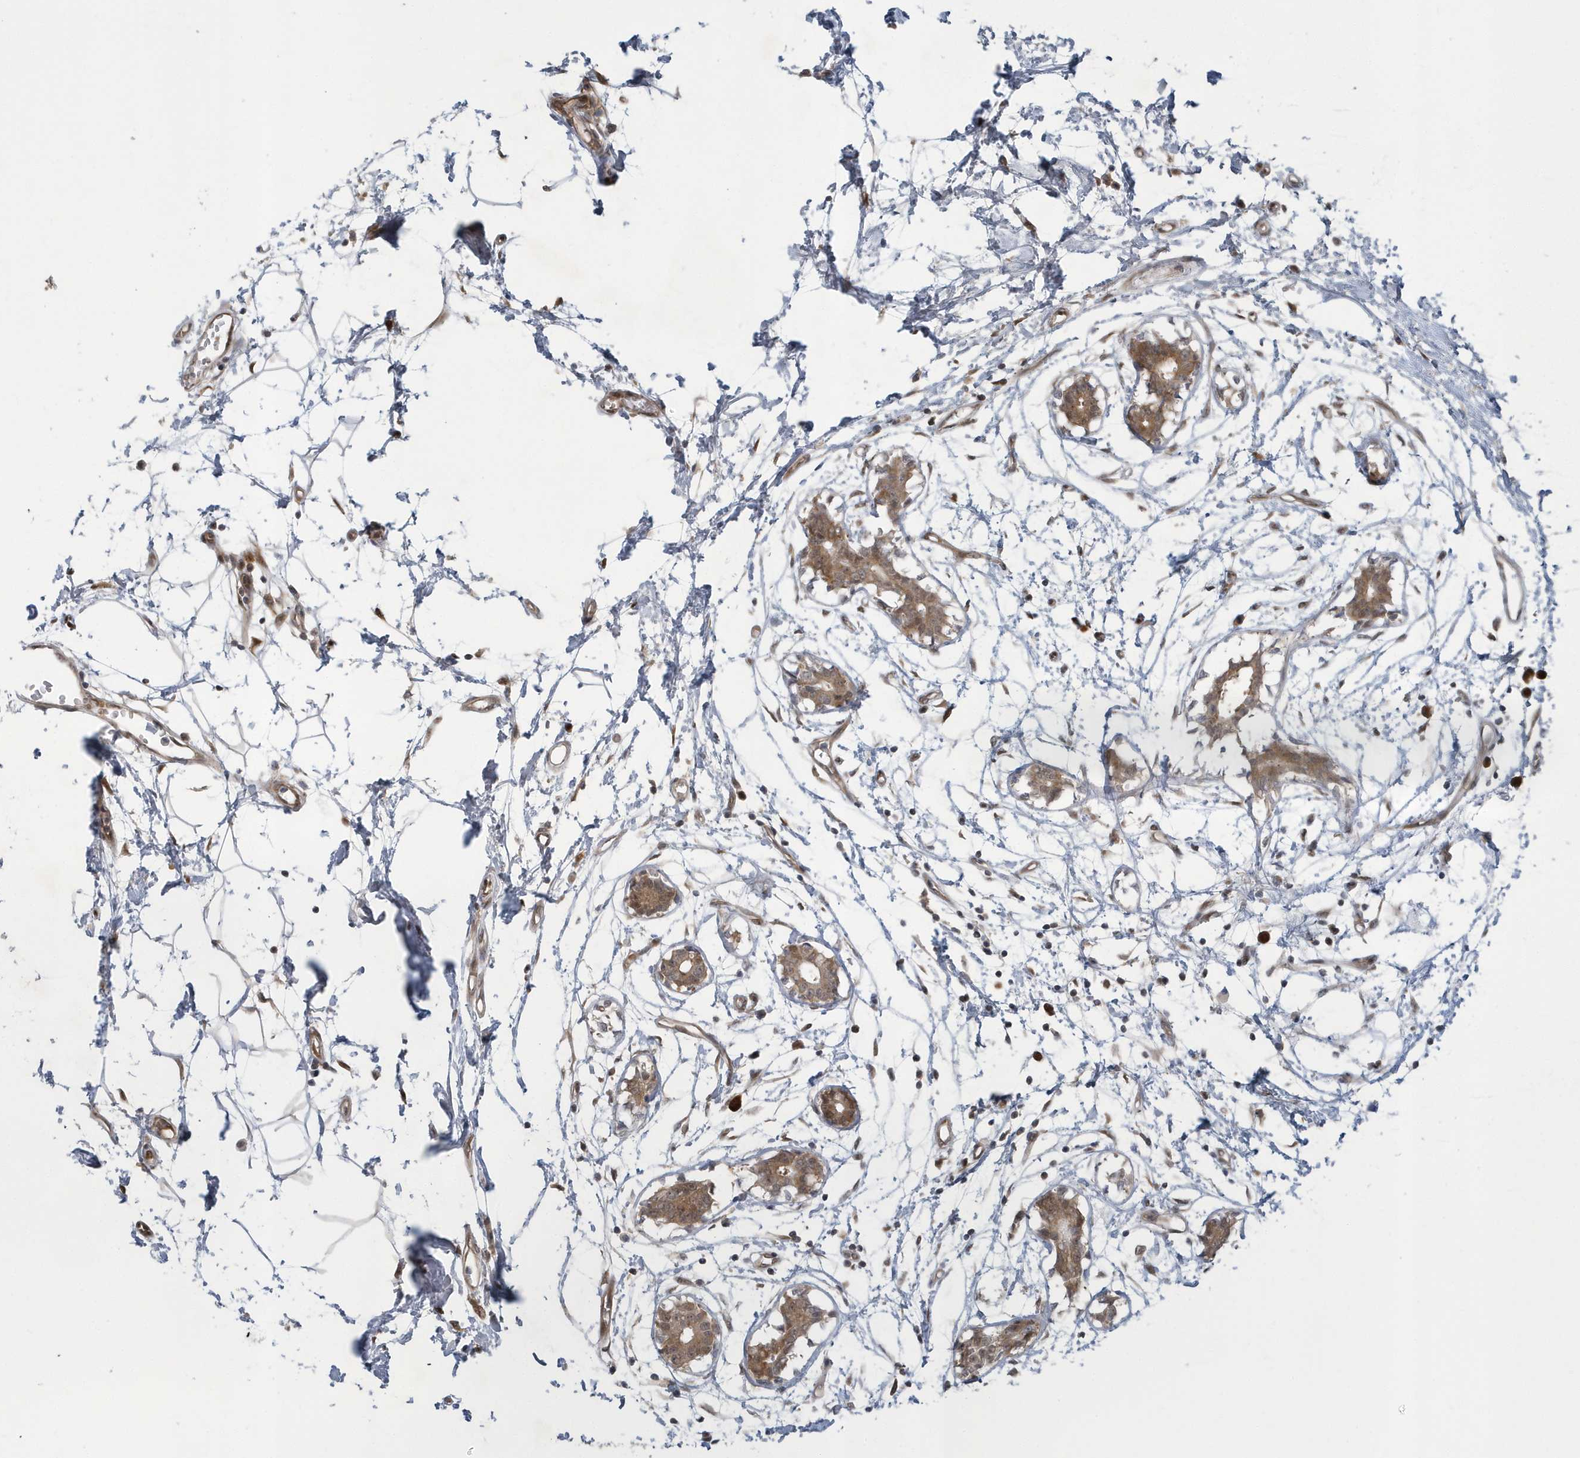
{"staining": {"intensity": "moderate", "quantity": ">75%", "location": "cytoplasmic/membranous"}, "tissue": "breast cancer", "cell_type": "Tumor cells", "image_type": "cancer", "snomed": [{"axis": "morphology", "description": "Duct carcinoma"}, {"axis": "topography", "description": "Breast"}], "caption": "DAB immunohistochemical staining of breast cancer (intraductal carcinoma) shows moderate cytoplasmic/membranous protein staining in about >75% of tumor cells.", "gene": "ATG4A", "patient": {"sex": "female", "age": 40}}